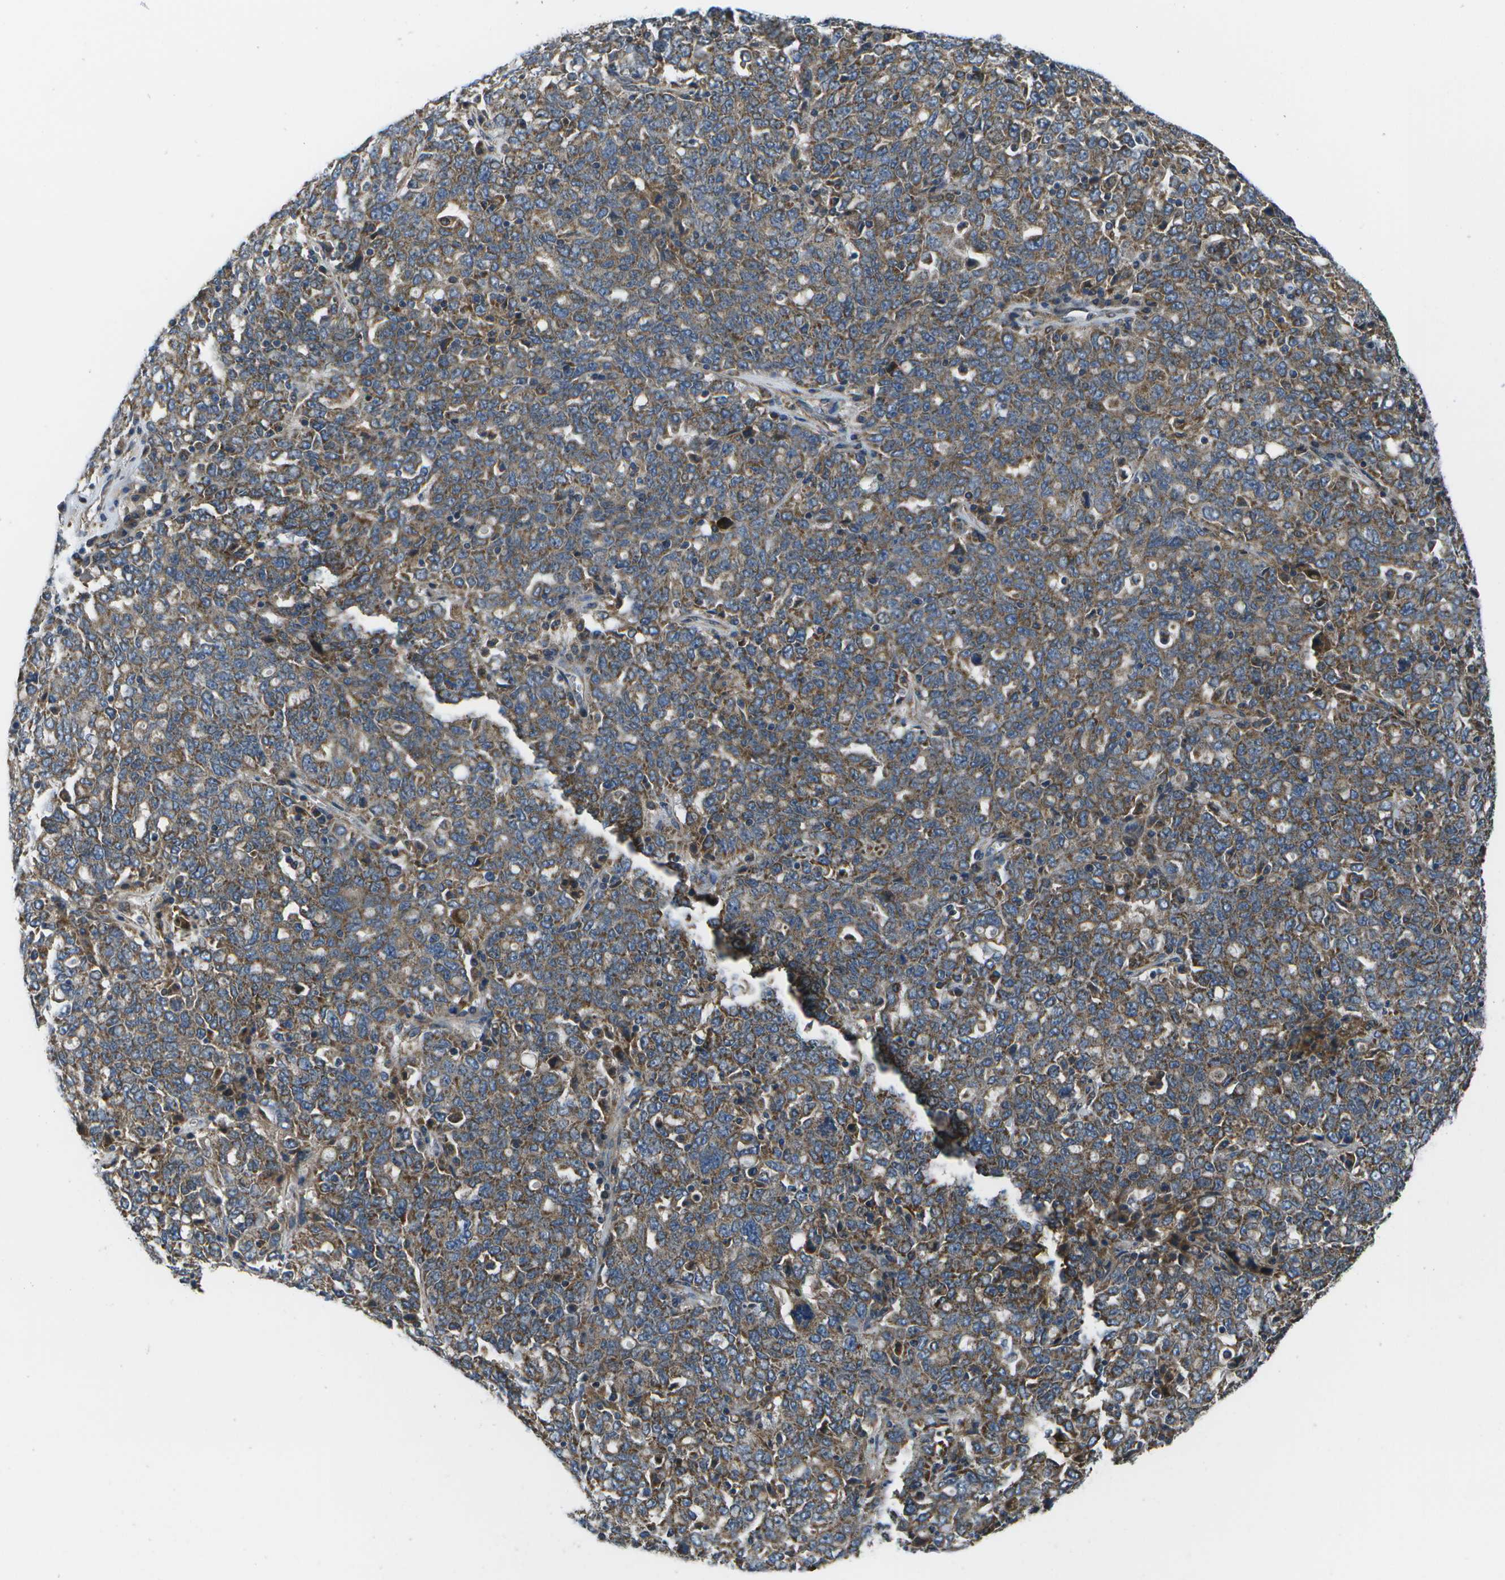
{"staining": {"intensity": "moderate", "quantity": ">75%", "location": "cytoplasmic/membranous"}, "tissue": "ovarian cancer", "cell_type": "Tumor cells", "image_type": "cancer", "snomed": [{"axis": "morphology", "description": "Carcinoma, endometroid"}, {"axis": "topography", "description": "Ovary"}], "caption": "Protein staining by immunohistochemistry (IHC) exhibits moderate cytoplasmic/membranous staining in approximately >75% of tumor cells in endometroid carcinoma (ovarian).", "gene": "MVK", "patient": {"sex": "female", "age": 62}}